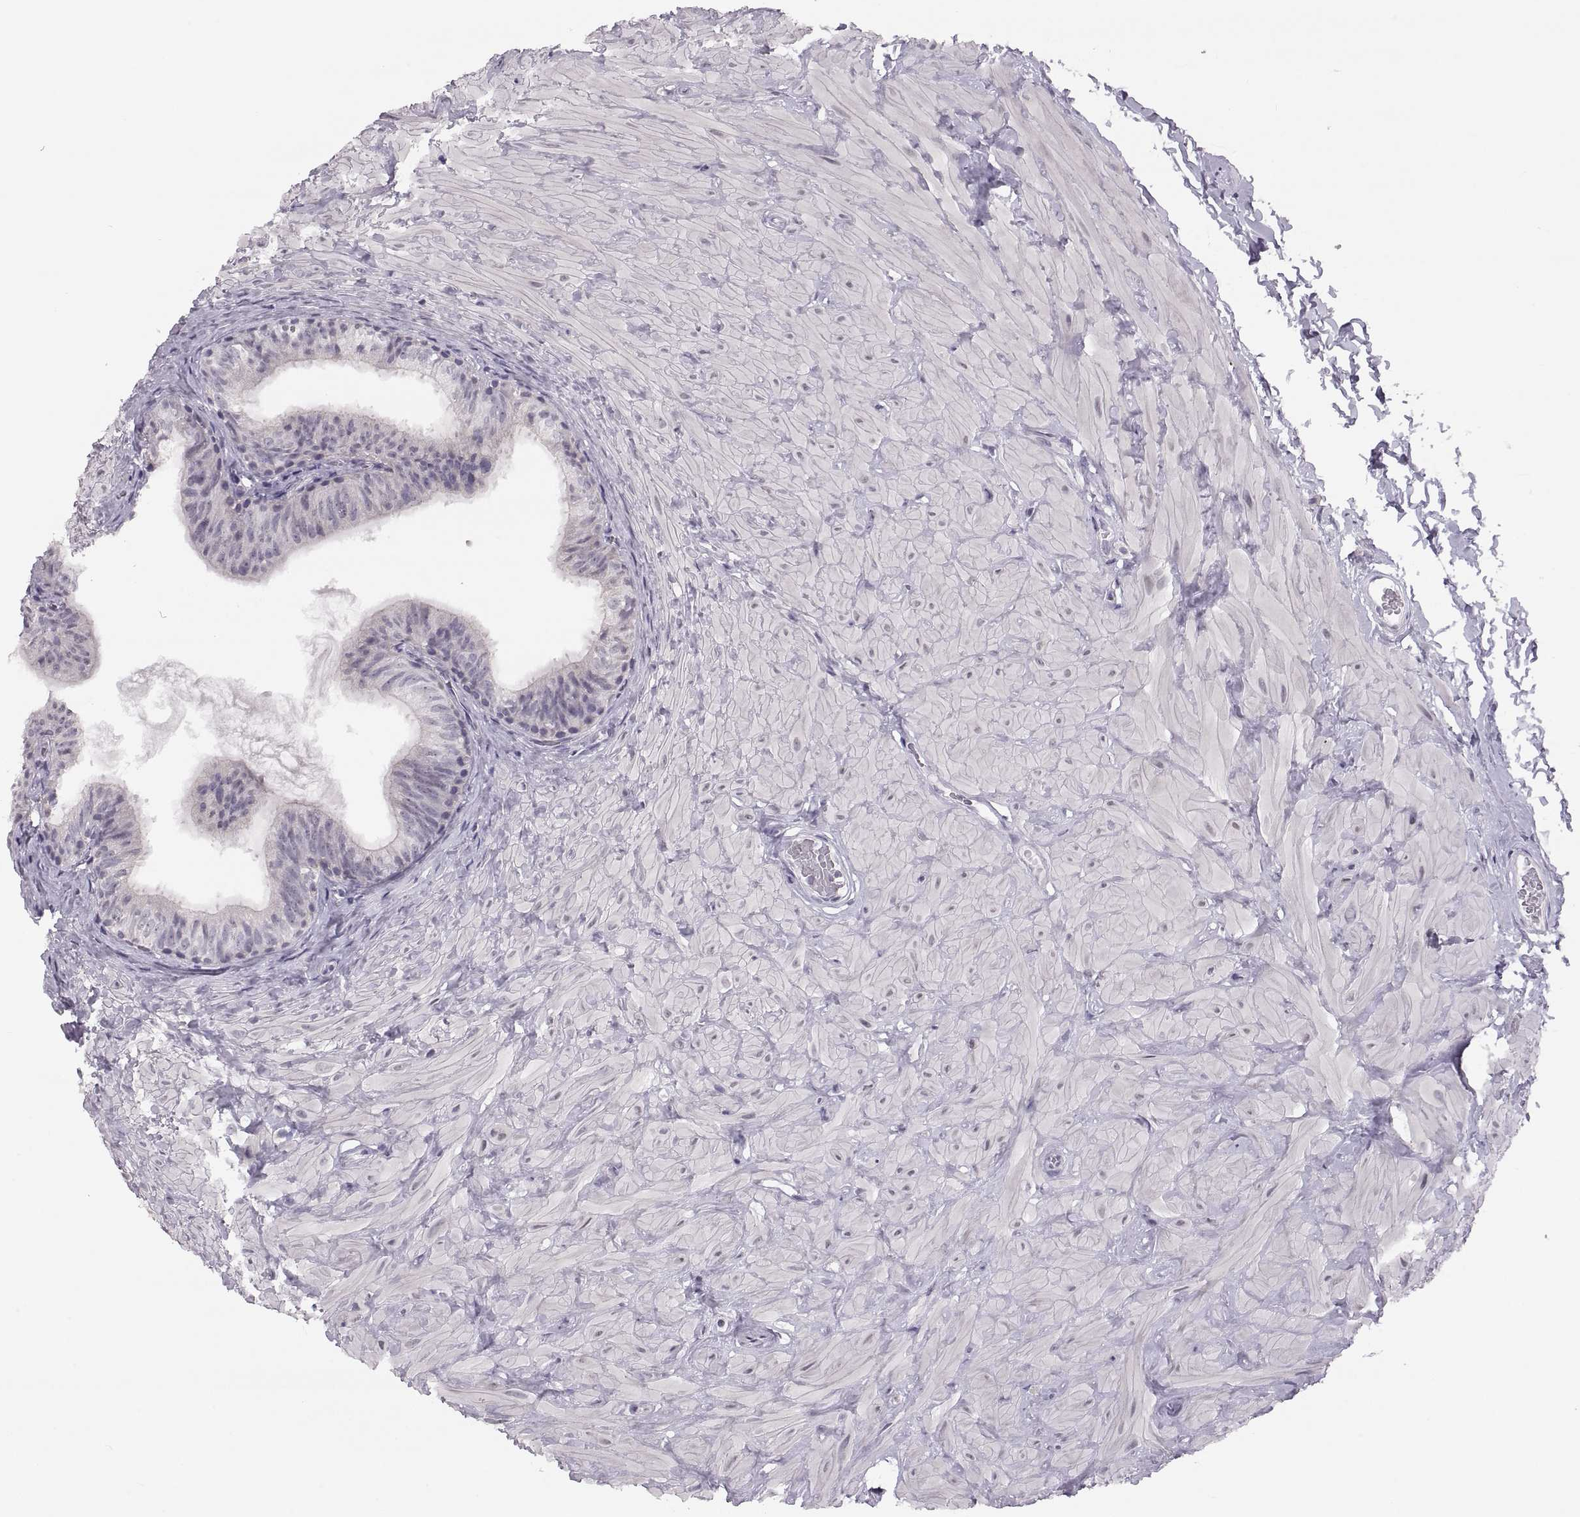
{"staining": {"intensity": "negative", "quantity": "none", "location": "none"}, "tissue": "epididymis", "cell_type": "Glandular cells", "image_type": "normal", "snomed": [{"axis": "morphology", "description": "Normal tissue, NOS"}, {"axis": "topography", "description": "Epididymis"}, {"axis": "topography", "description": "Vas deferens"}], "caption": "Protein analysis of benign epididymis displays no significant positivity in glandular cells. Brightfield microscopy of IHC stained with DAB (3,3'-diaminobenzidine) (brown) and hematoxylin (blue), captured at high magnification.", "gene": "ADH6", "patient": {"sex": "male", "age": 23}}